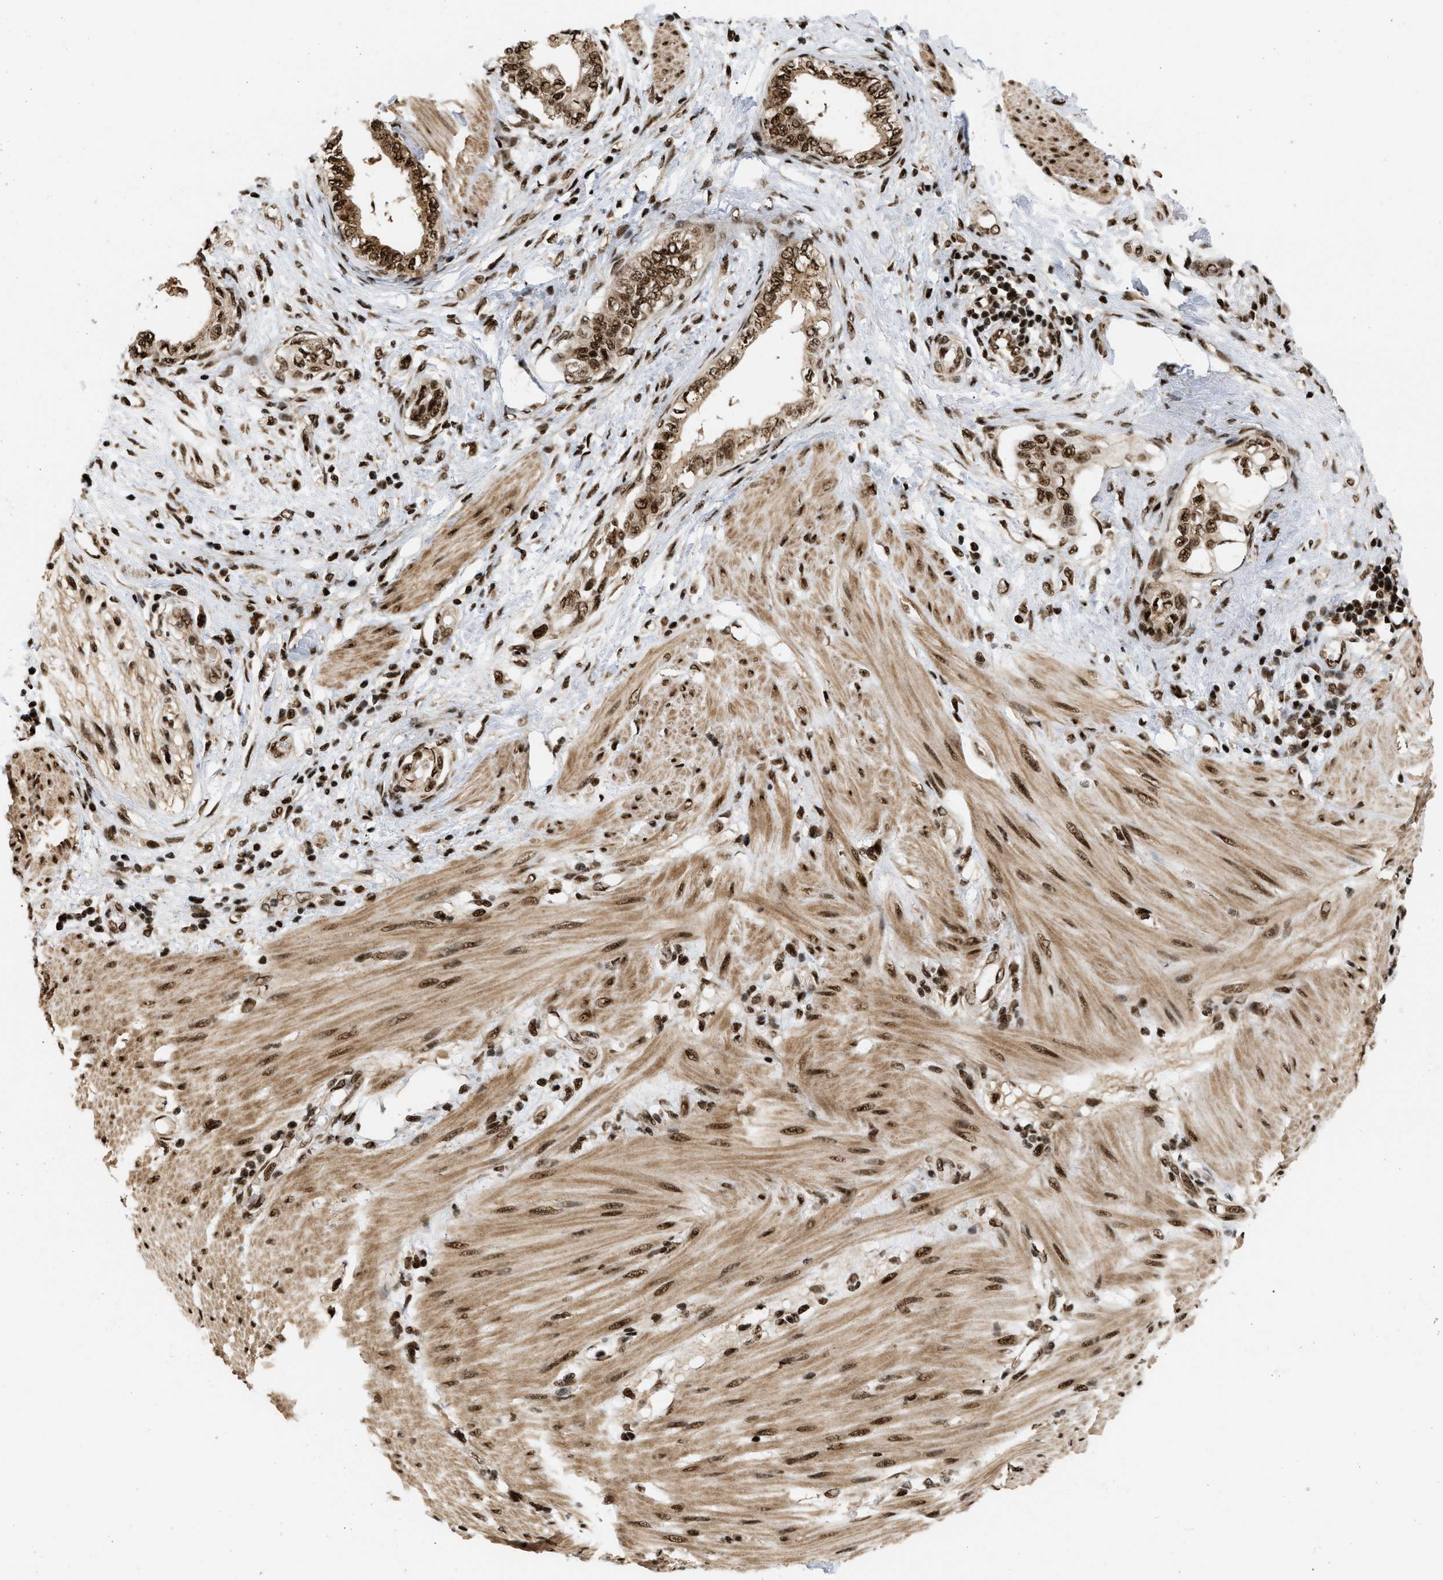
{"staining": {"intensity": "moderate", "quantity": ">75%", "location": "cytoplasmic/membranous,nuclear"}, "tissue": "pancreatic cancer", "cell_type": "Tumor cells", "image_type": "cancer", "snomed": [{"axis": "morphology", "description": "Normal tissue, NOS"}, {"axis": "morphology", "description": "Adenocarcinoma, NOS"}, {"axis": "topography", "description": "Pancreas"}, {"axis": "topography", "description": "Duodenum"}], "caption": "There is medium levels of moderate cytoplasmic/membranous and nuclear expression in tumor cells of pancreatic adenocarcinoma, as demonstrated by immunohistochemical staining (brown color).", "gene": "RBM5", "patient": {"sex": "female", "age": 60}}